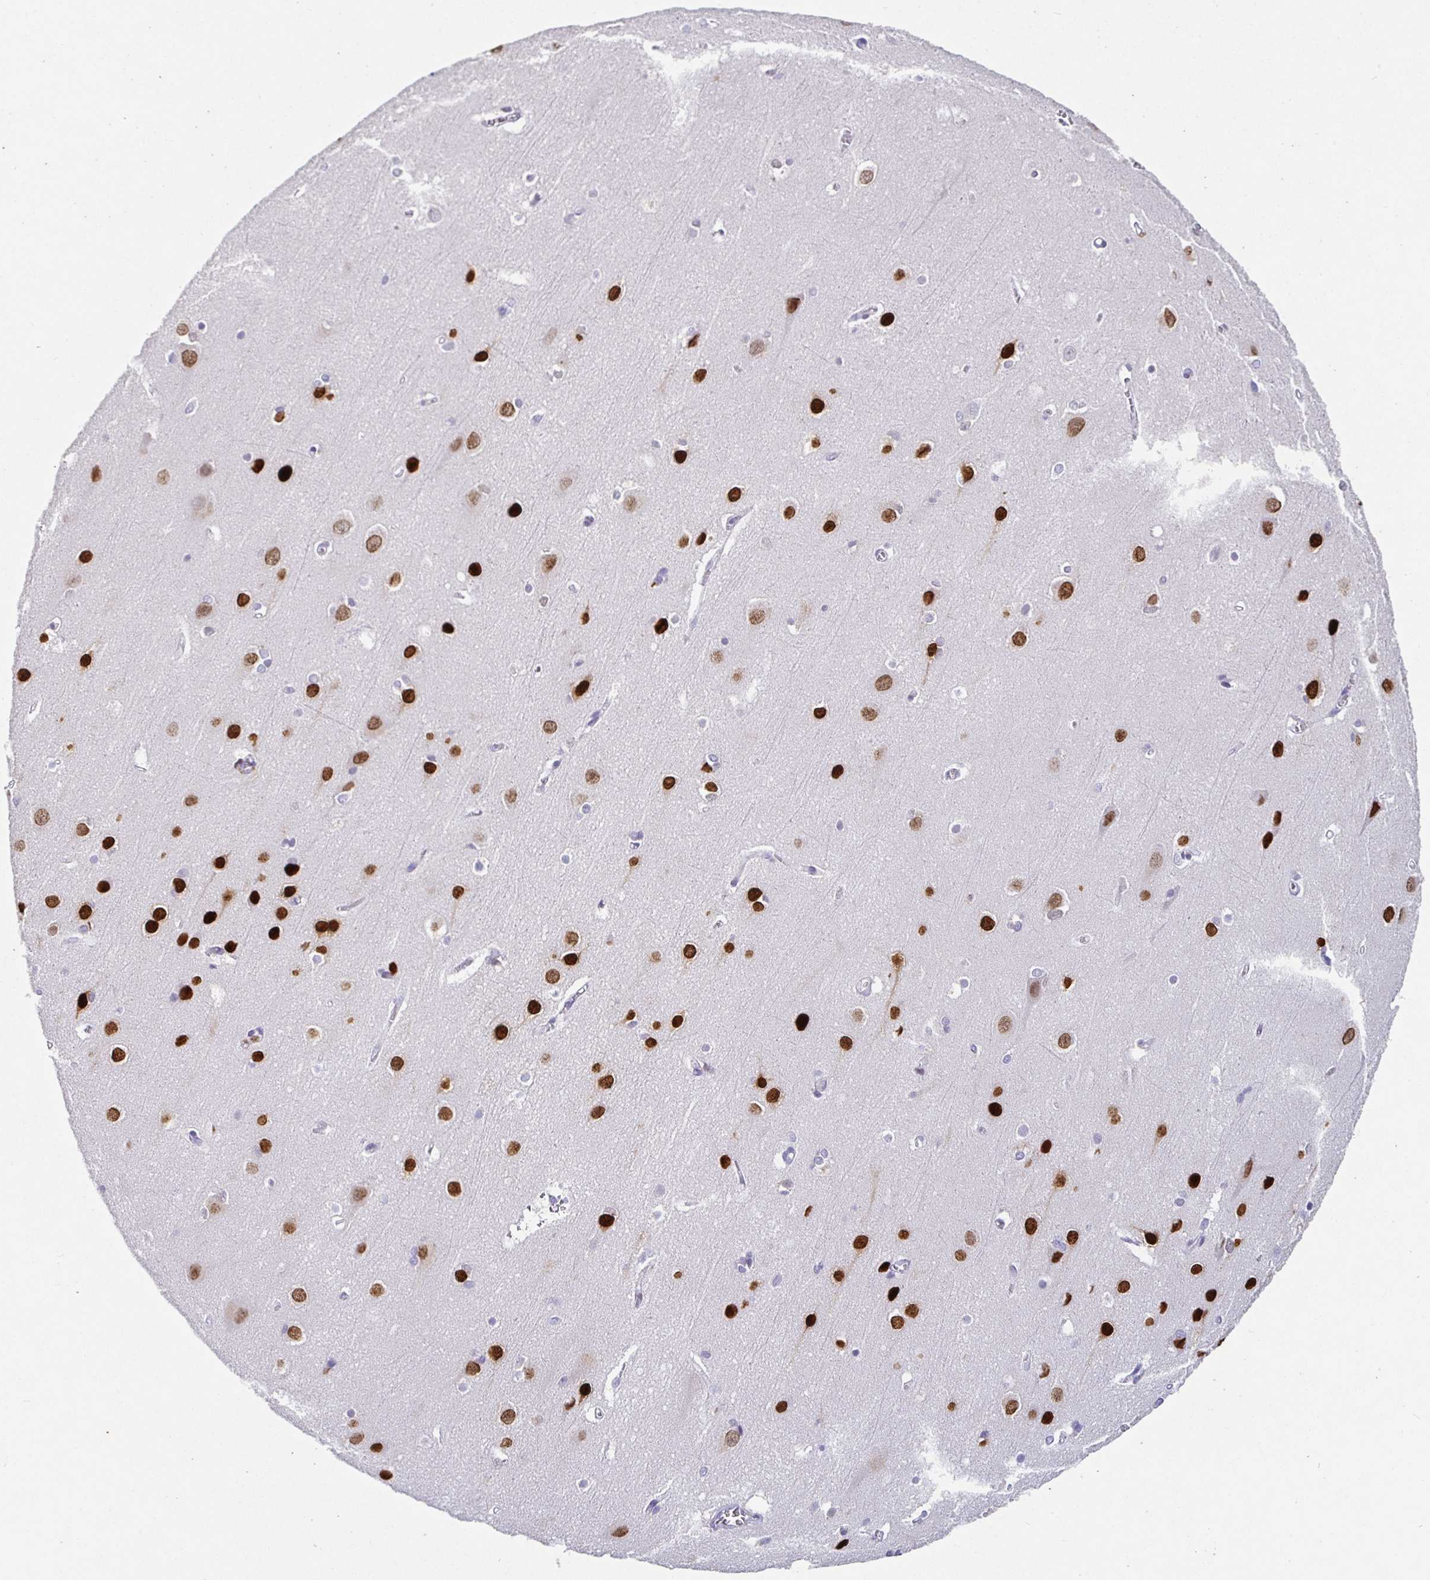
{"staining": {"intensity": "negative", "quantity": "none", "location": "none"}, "tissue": "cerebral cortex", "cell_type": "Endothelial cells", "image_type": "normal", "snomed": [{"axis": "morphology", "description": "Normal tissue, NOS"}, {"axis": "topography", "description": "Cerebral cortex"}], "caption": "High power microscopy micrograph of an IHC histopathology image of benign cerebral cortex, revealing no significant positivity in endothelial cells. (DAB (3,3'-diaminobenzidine) immunohistochemistry (IHC), high magnification).", "gene": "SATB1", "patient": {"sex": "male", "age": 37}}